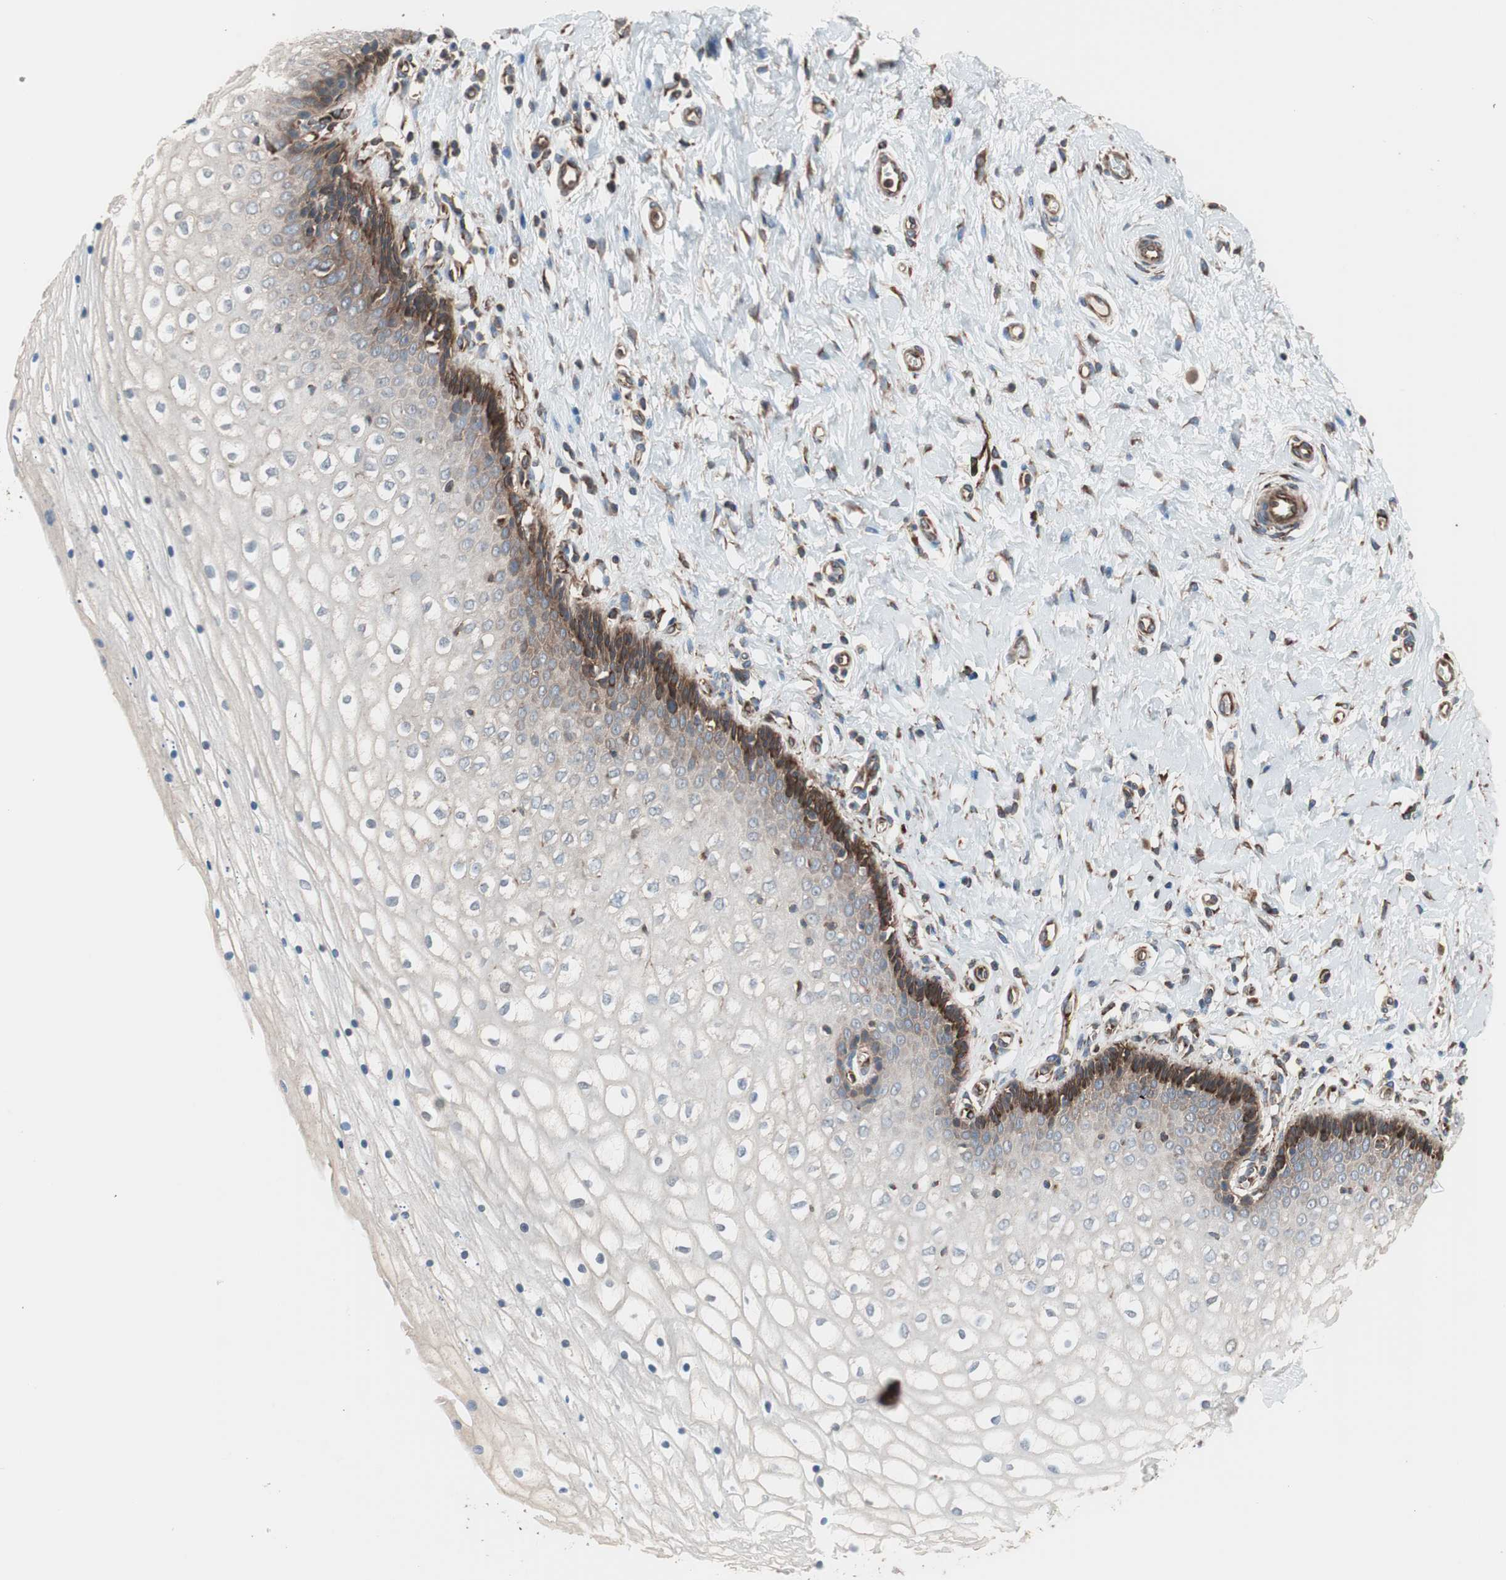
{"staining": {"intensity": "strong", "quantity": "<25%", "location": "cytoplasmic/membranous"}, "tissue": "vagina", "cell_type": "Squamous epithelial cells", "image_type": "normal", "snomed": [{"axis": "morphology", "description": "Normal tissue, NOS"}, {"axis": "topography", "description": "Soft tissue"}, {"axis": "topography", "description": "Vagina"}], "caption": "This image displays immunohistochemistry (IHC) staining of unremarkable vagina, with medium strong cytoplasmic/membranous expression in approximately <25% of squamous epithelial cells.", "gene": "GPSM2", "patient": {"sex": "female", "age": 61}}